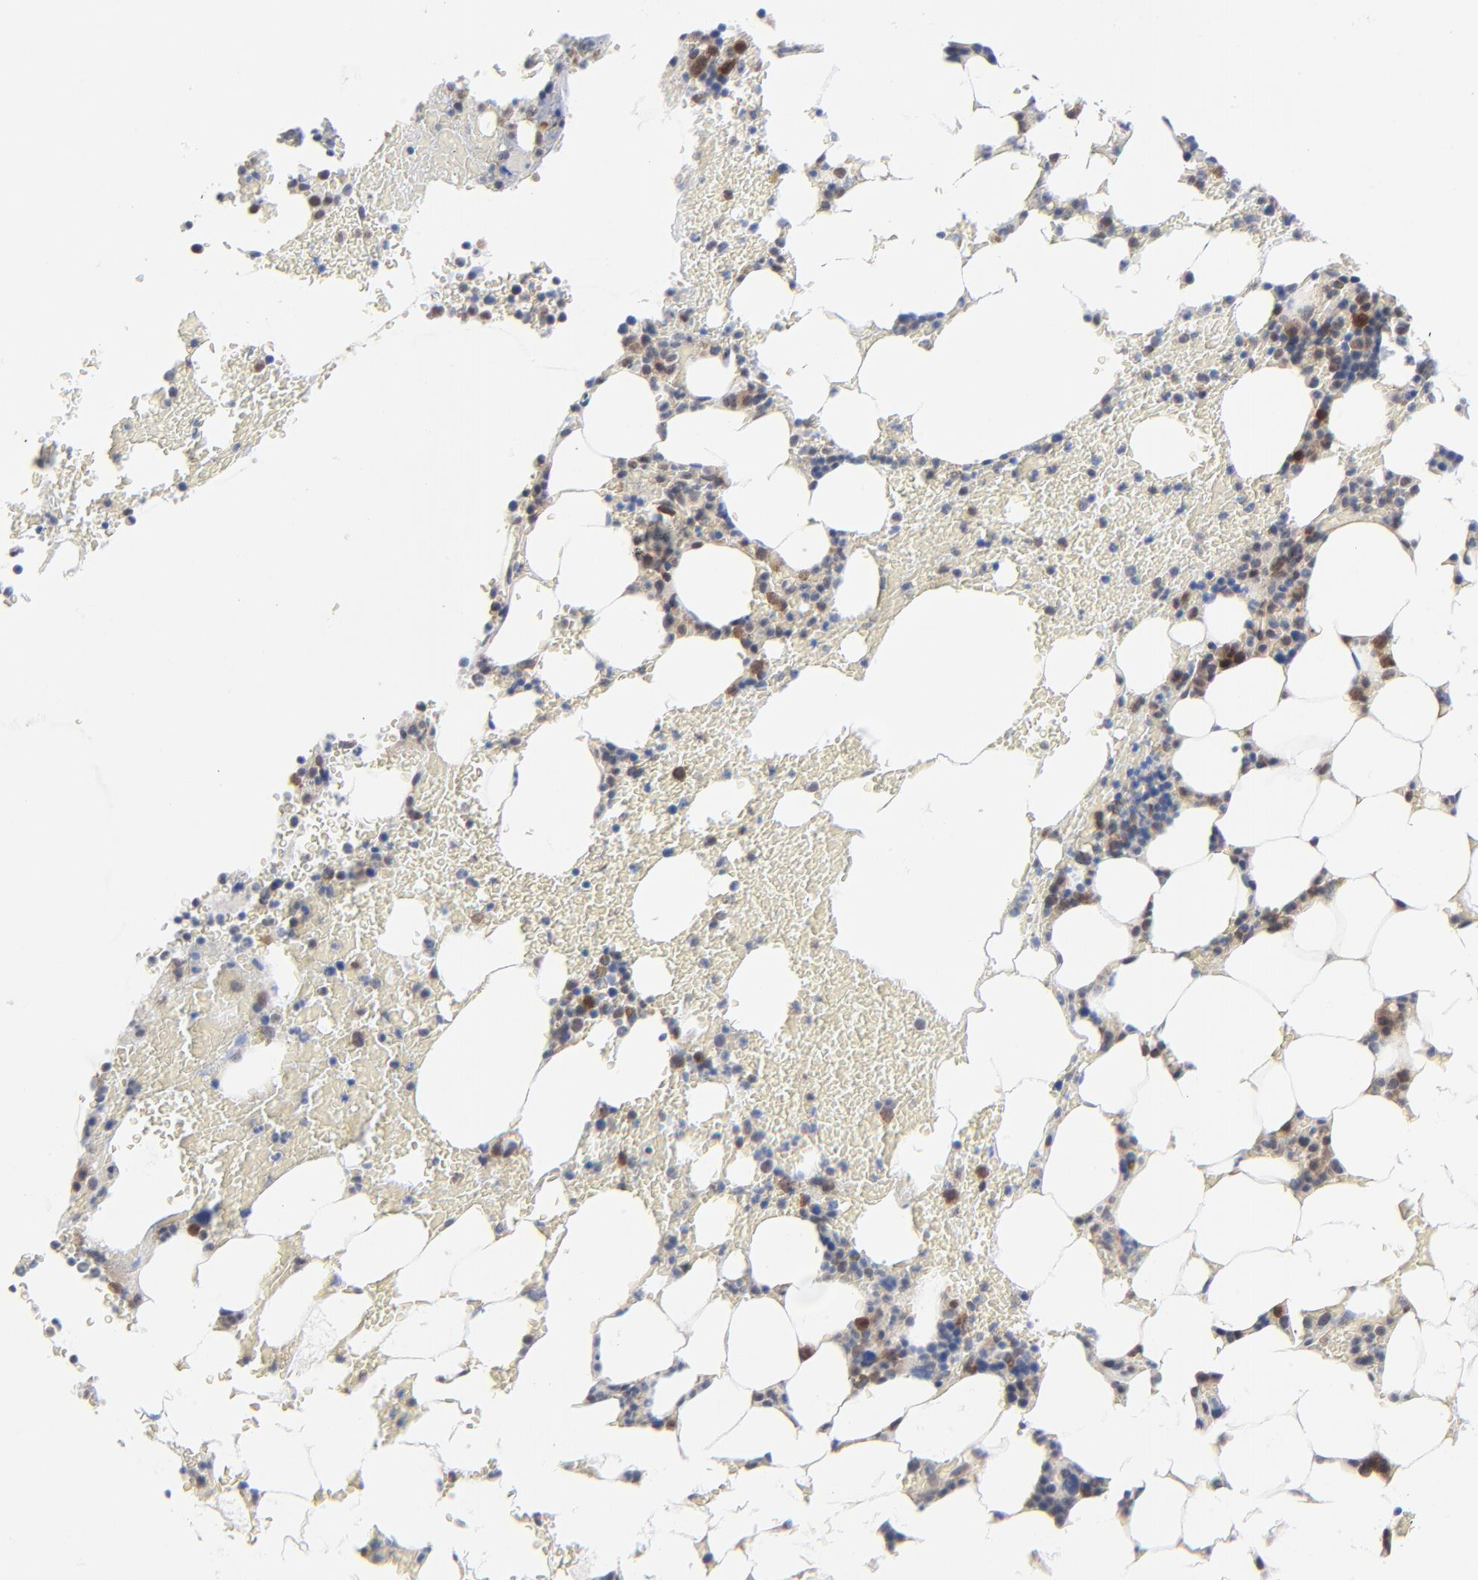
{"staining": {"intensity": "moderate", "quantity": "25%-75%", "location": "cytoplasmic/membranous"}, "tissue": "bone marrow", "cell_type": "Hematopoietic cells", "image_type": "normal", "snomed": [{"axis": "morphology", "description": "Normal tissue, NOS"}, {"axis": "topography", "description": "Bone marrow"}], "caption": "Brown immunohistochemical staining in unremarkable human bone marrow reveals moderate cytoplasmic/membranous staining in approximately 25%-75% of hematopoietic cells.", "gene": "RPS6KB1", "patient": {"sex": "female", "age": 73}}